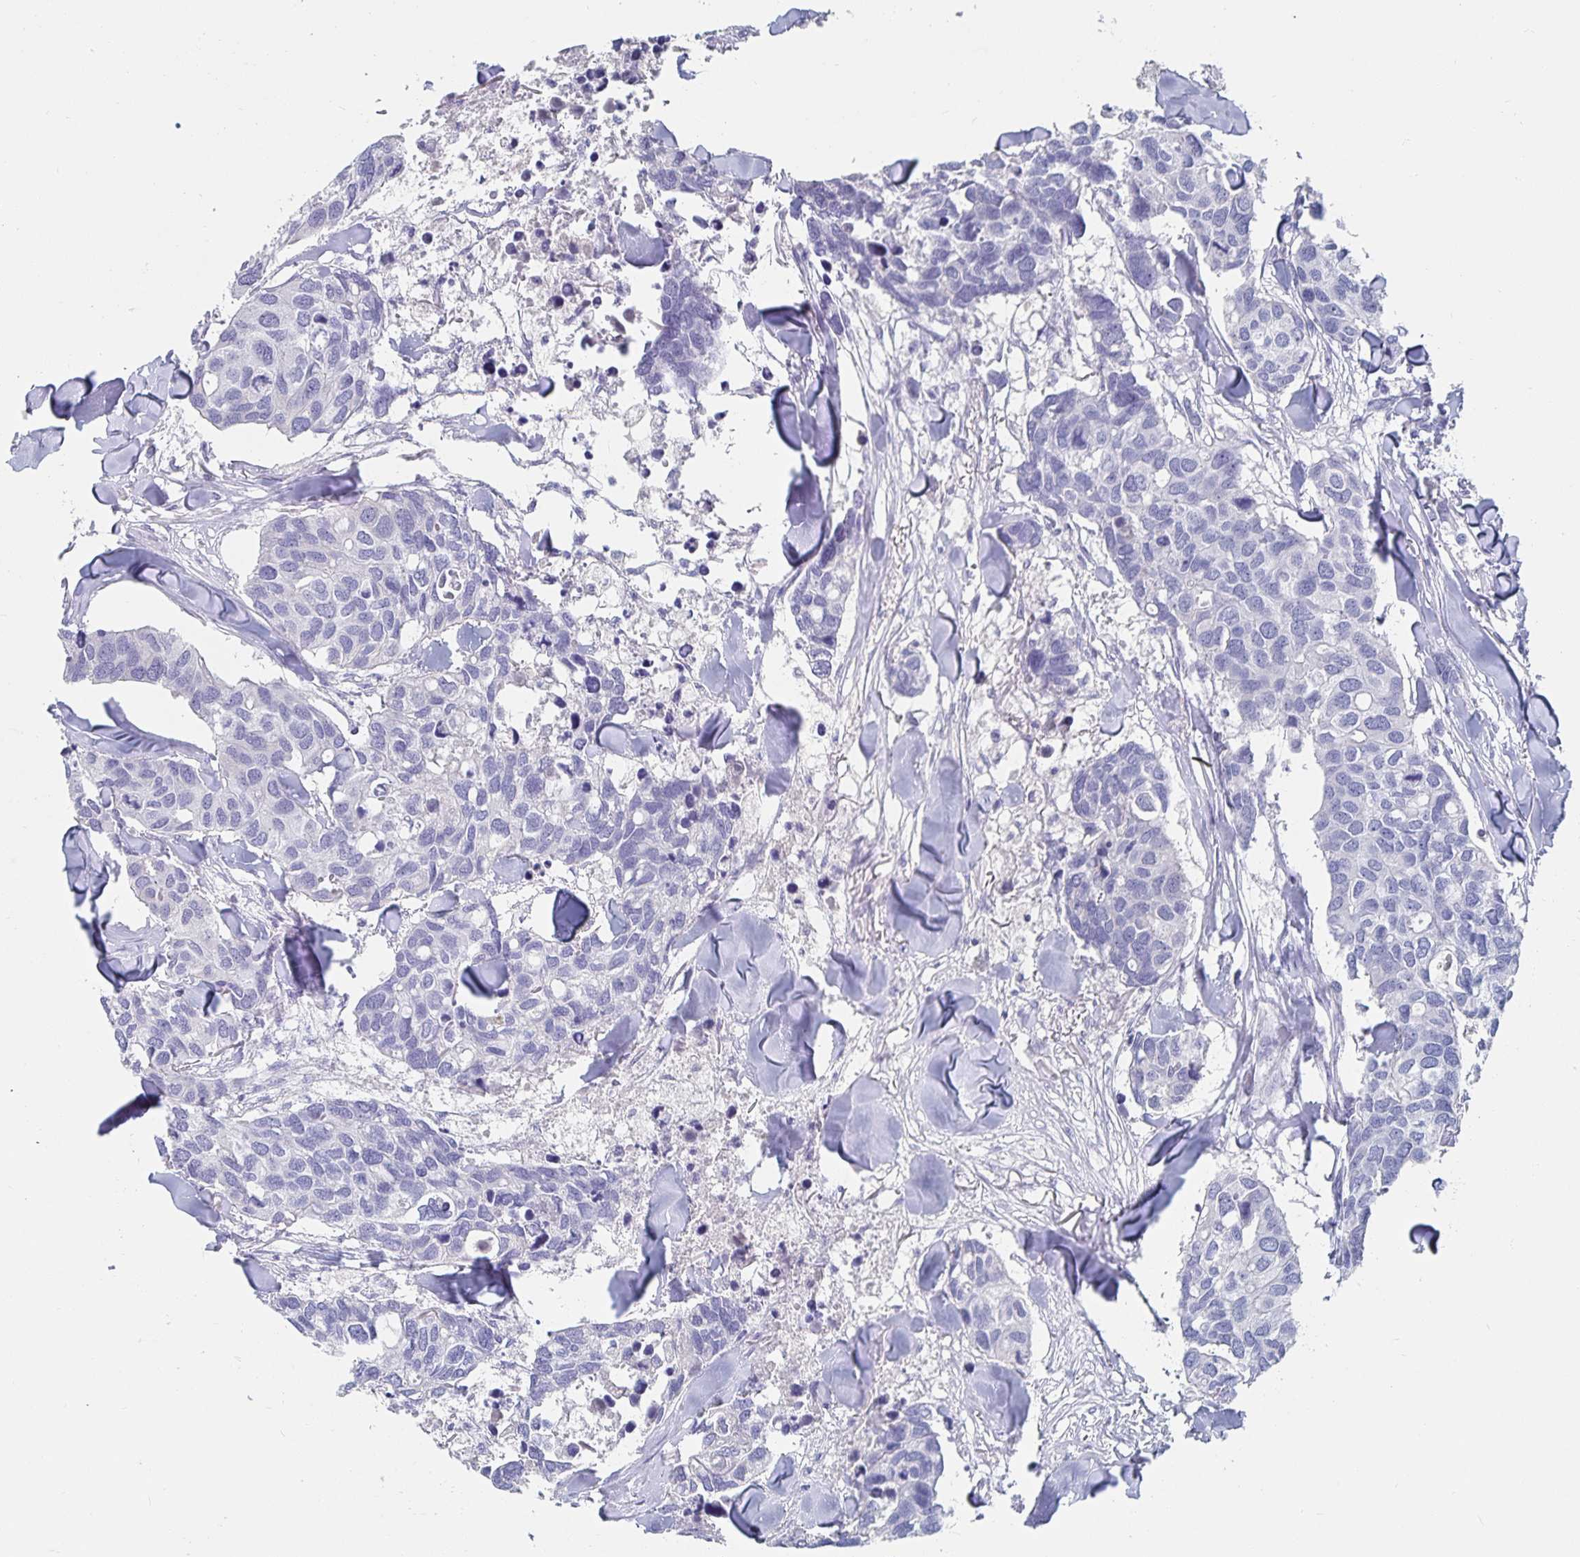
{"staining": {"intensity": "negative", "quantity": "none", "location": "none"}, "tissue": "breast cancer", "cell_type": "Tumor cells", "image_type": "cancer", "snomed": [{"axis": "morphology", "description": "Duct carcinoma"}, {"axis": "topography", "description": "Breast"}], "caption": "Tumor cells show no significant protein positivity in breast cancer.", "gene": "CFAP69", "patient": {"sex": "female", "age": 83}}